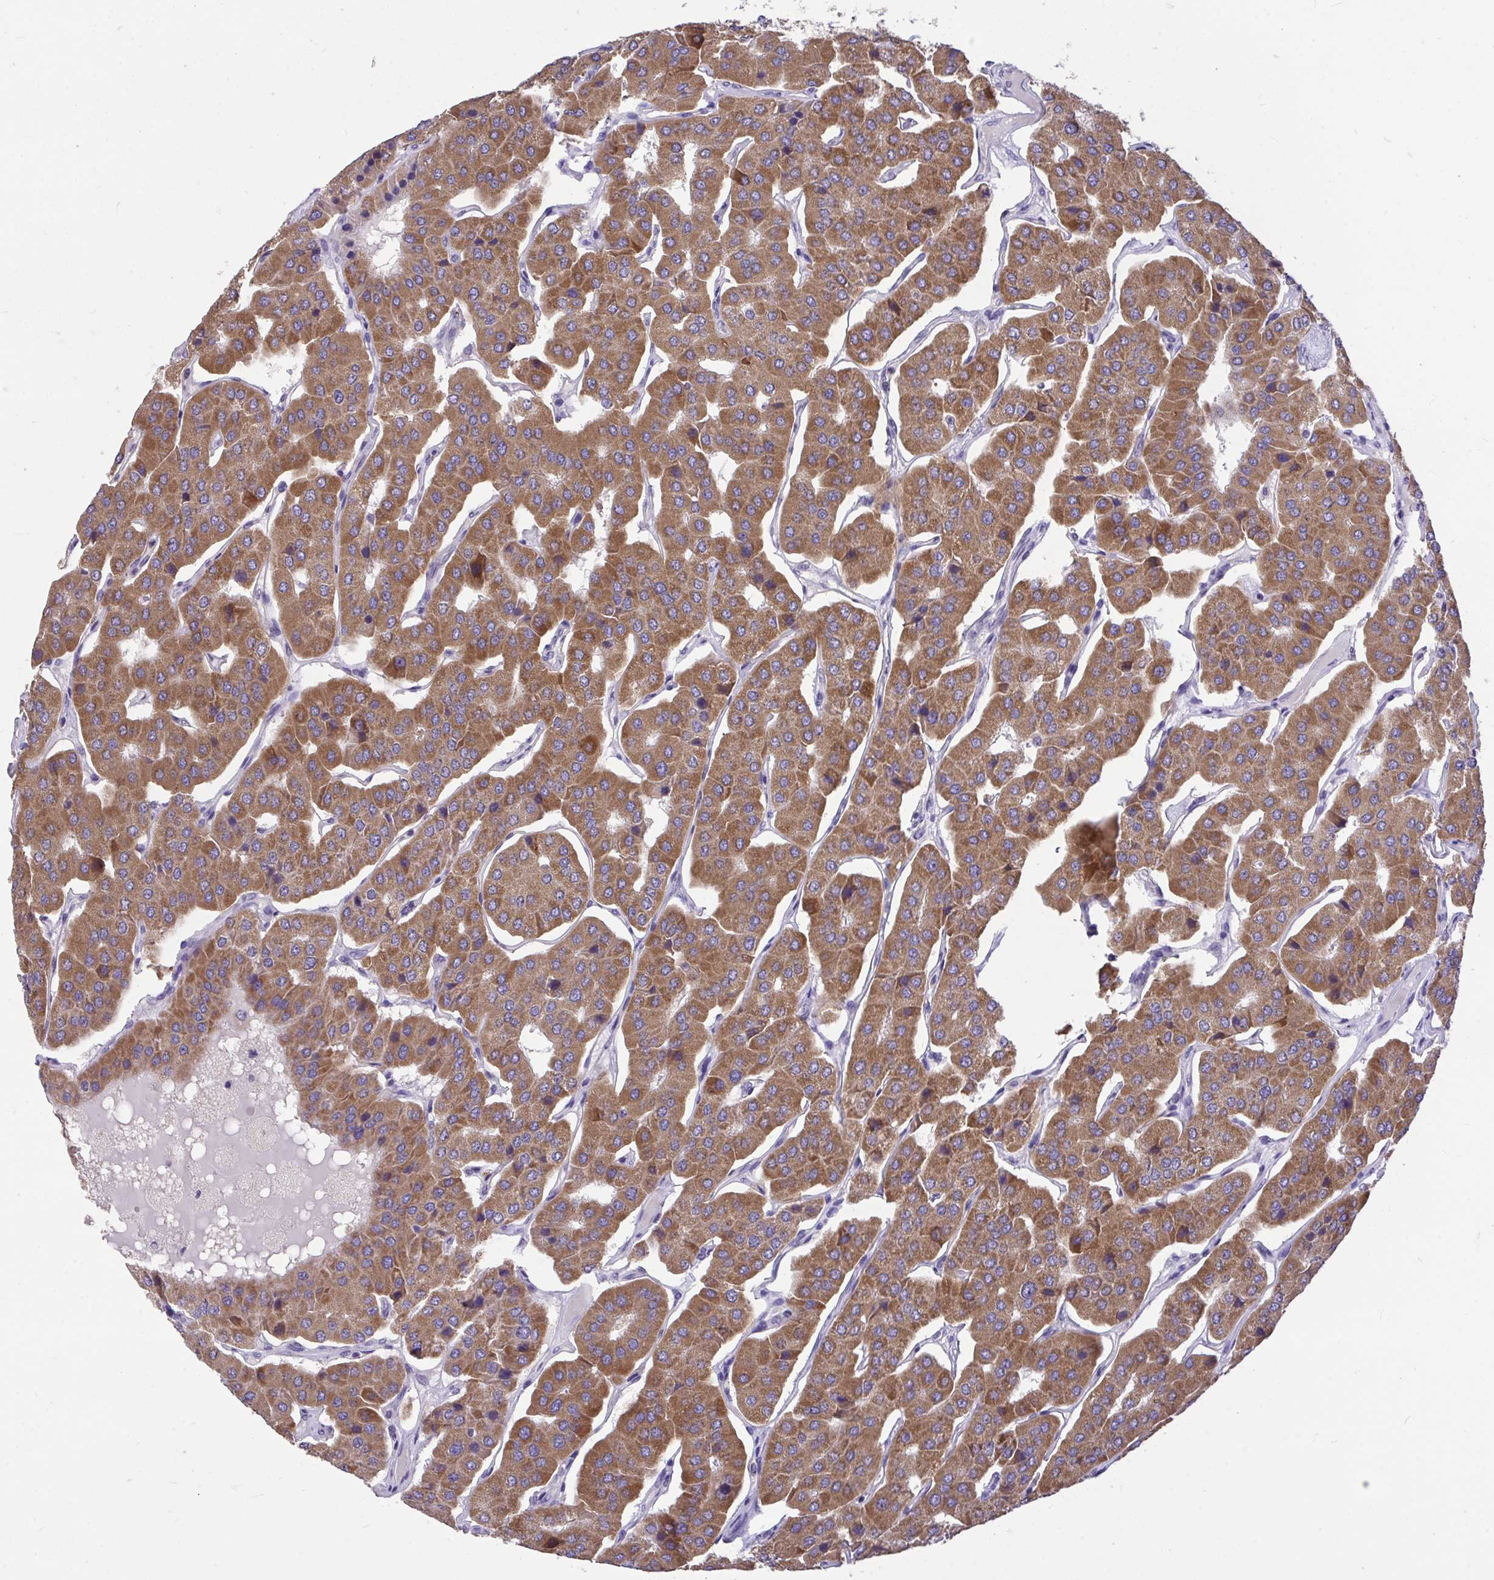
{"staining": {"intensity": "strong", "quantity": ">75%", "location": "cytoplasmic/membranous"}, "tissue": "parathyroid gland", "cell_type": "Glandular cells", "image_type": "normal", "snomed": [{"axis": "morphology", "description": "Normal tissue, NOS"}, {"axis": "morphology", "description": "Adenoma, NOS"}, {"axis": "topography", "description": "Parathyroid gland"}], "caption": "Immunohistochemistry (DAB (3,3'-diaminobenzidine)) staining of benign parathyroid gland reveals strong cytoplasmic/membranous protein staining in about >75% of glandular cells.", "gene": "MPC2", "patient": {"sex": "female", "age": 86}}